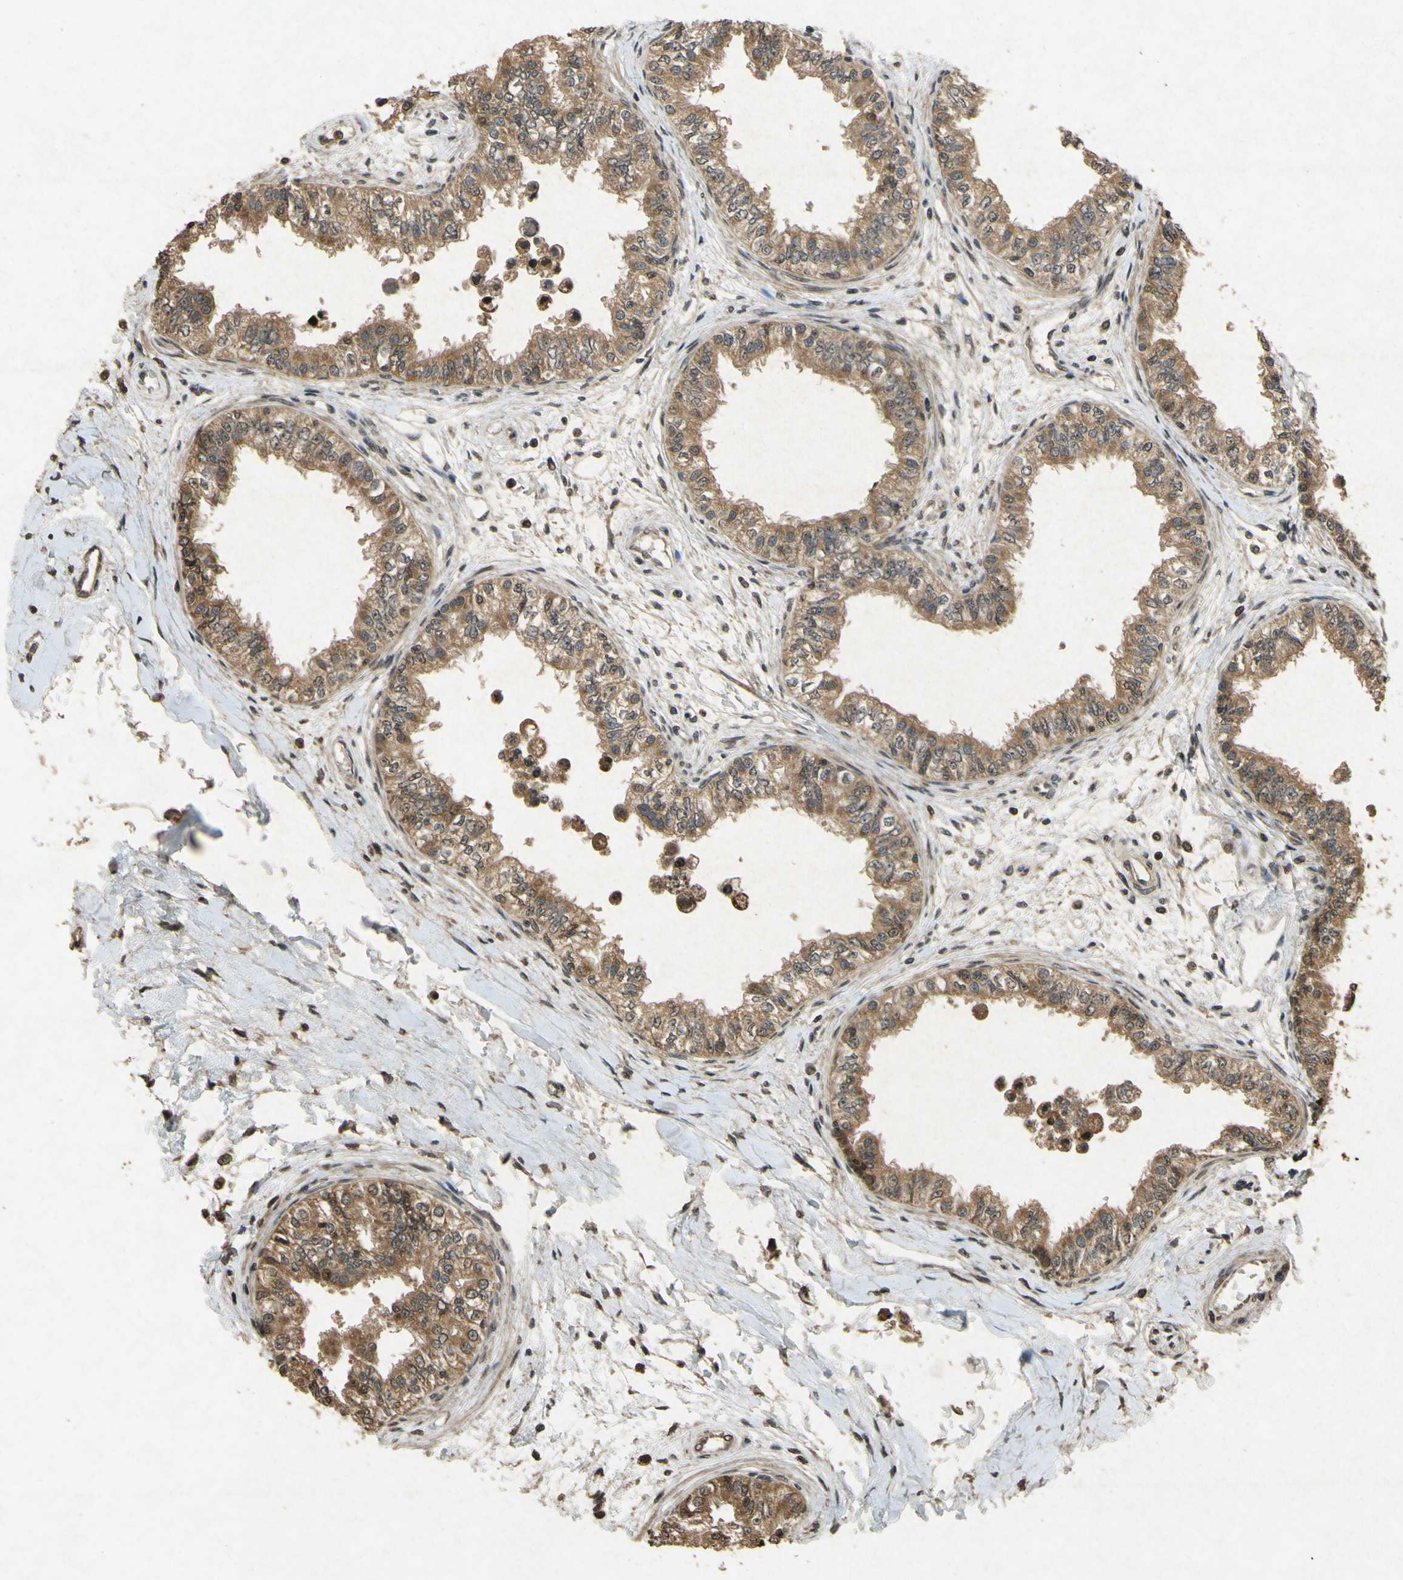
{"staining": {"intensity": "strong", "quantity": ">75%", "location": "cytoplasmic/membranous,nuclear"}, "tissue": "epididymis", "cell_type": "Glandular cells", "image_type": "normal", "snomed": [{"axis": "morphology", "description": "Normal tissue, NOS"}, {"axis": "morphology", "description": "Adenocarcinoma, metastatic, NOS"}, {"axis": "topography", "description": "Testis"}, {"axis": "topography", "description": "Epididymis"}], "caption": "A high-resolution micrograph shows immunohistochemistry staining of normal epididymis, which demonstrates strong cytoplasmic/membranous,nuclear expression in approximately >75% of glandular cells. The protein is shown in brown color, while the nuclei are stained blue.", "gene": "ATP6V1H", "patient": {"sex": "male", "age": 26}}